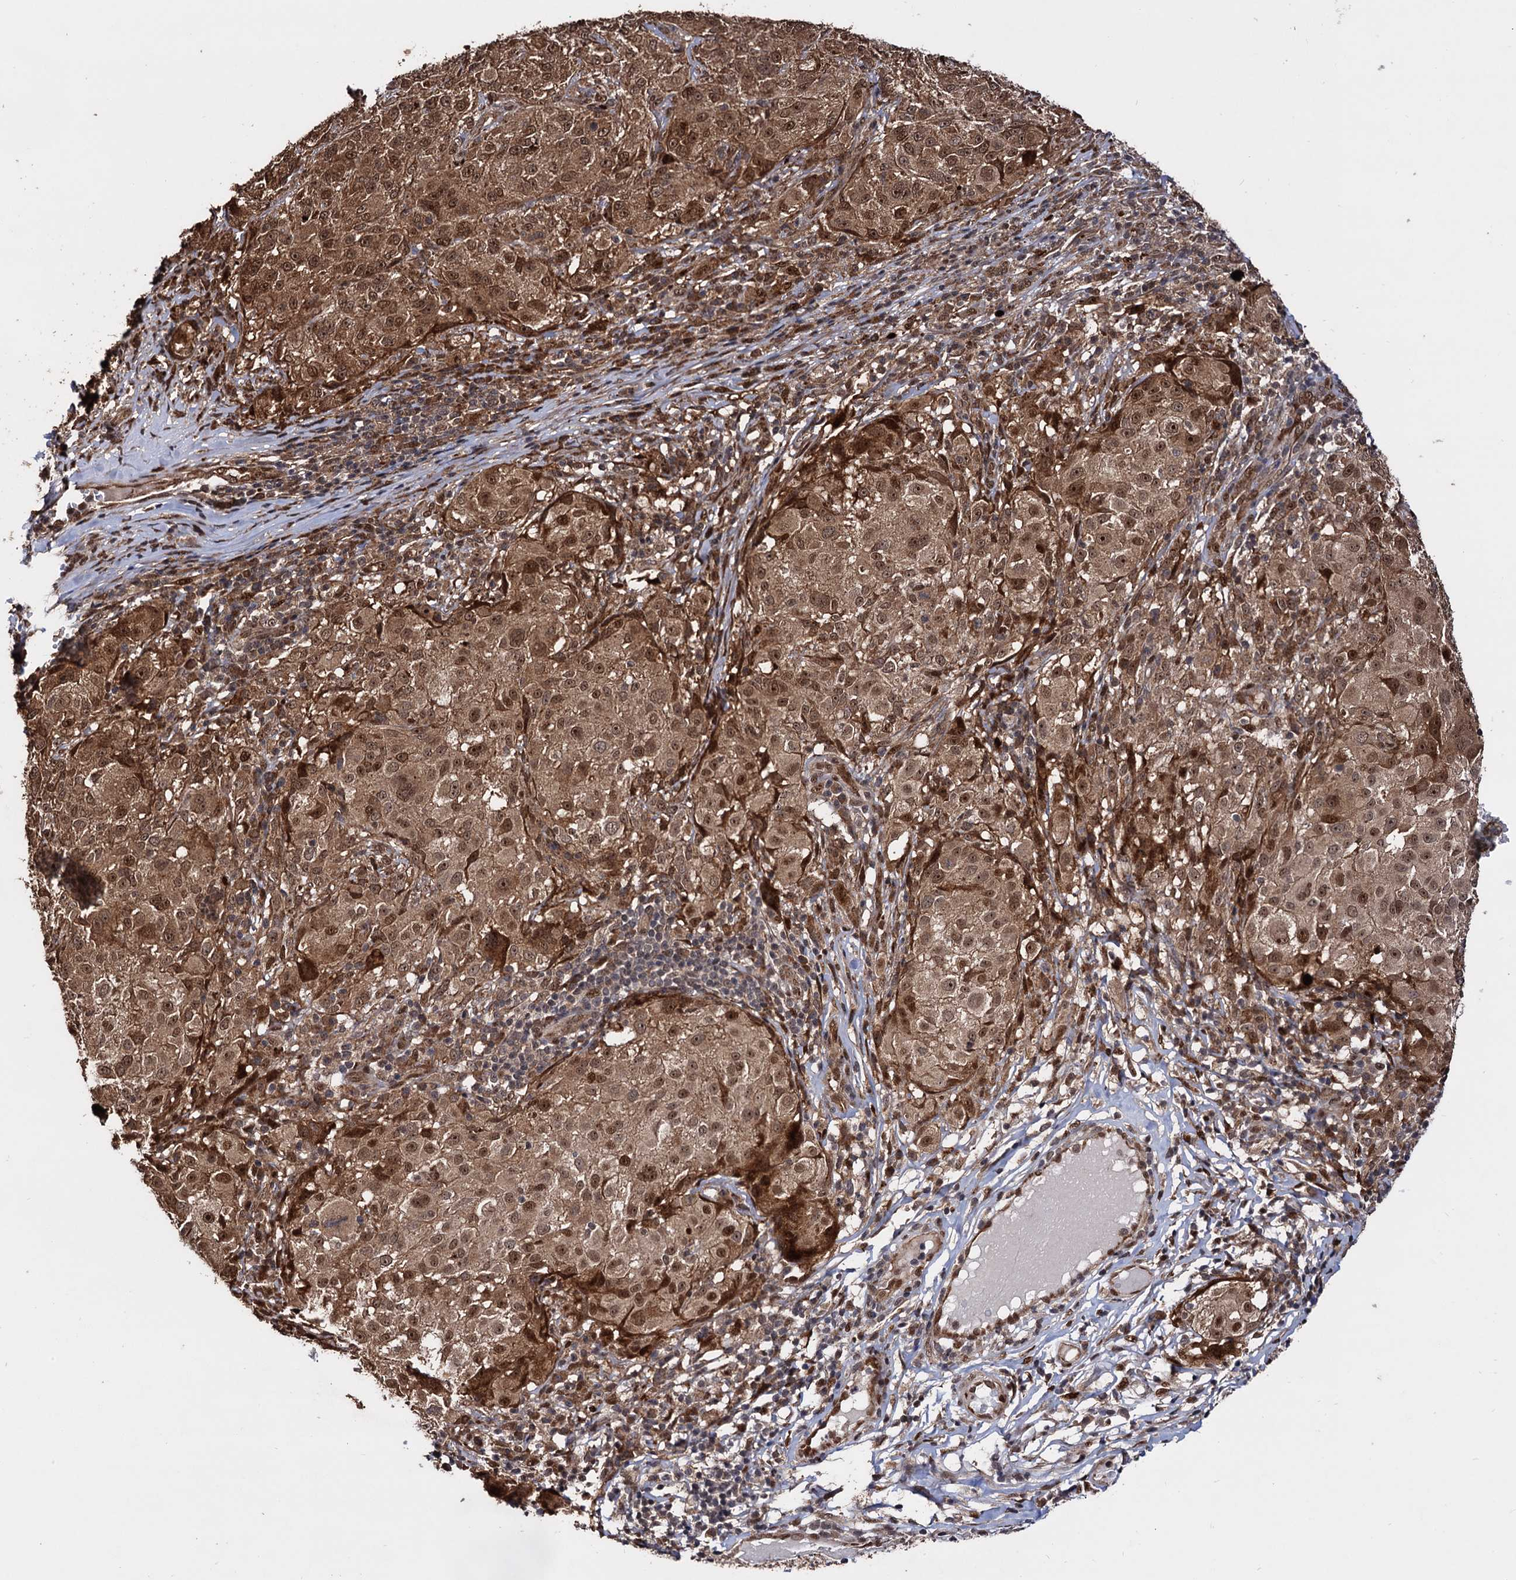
{"staining": {"intensity": "strong", "quantity": ">75%", "location": "cytoplasmic/membranous,nuclear"}, "tissue": "melanoma", "cell_type": "Tumor cells", "image_type": "cancer", "snomed": [{"axis": "morphology", "description": "Necrosis, NOS"}, {"axis": "morphology", "description": "Malignant melanoma, NOS"}, {"axis": "topography", "description": "Skin"}], "caption": "A brown stain shows strong cytoplasmic/membranous and nuclear positivity of a protein in melanoma tumor cells.", "gene": "PIGB", "patient": {"sex": "female", "age": 87}}